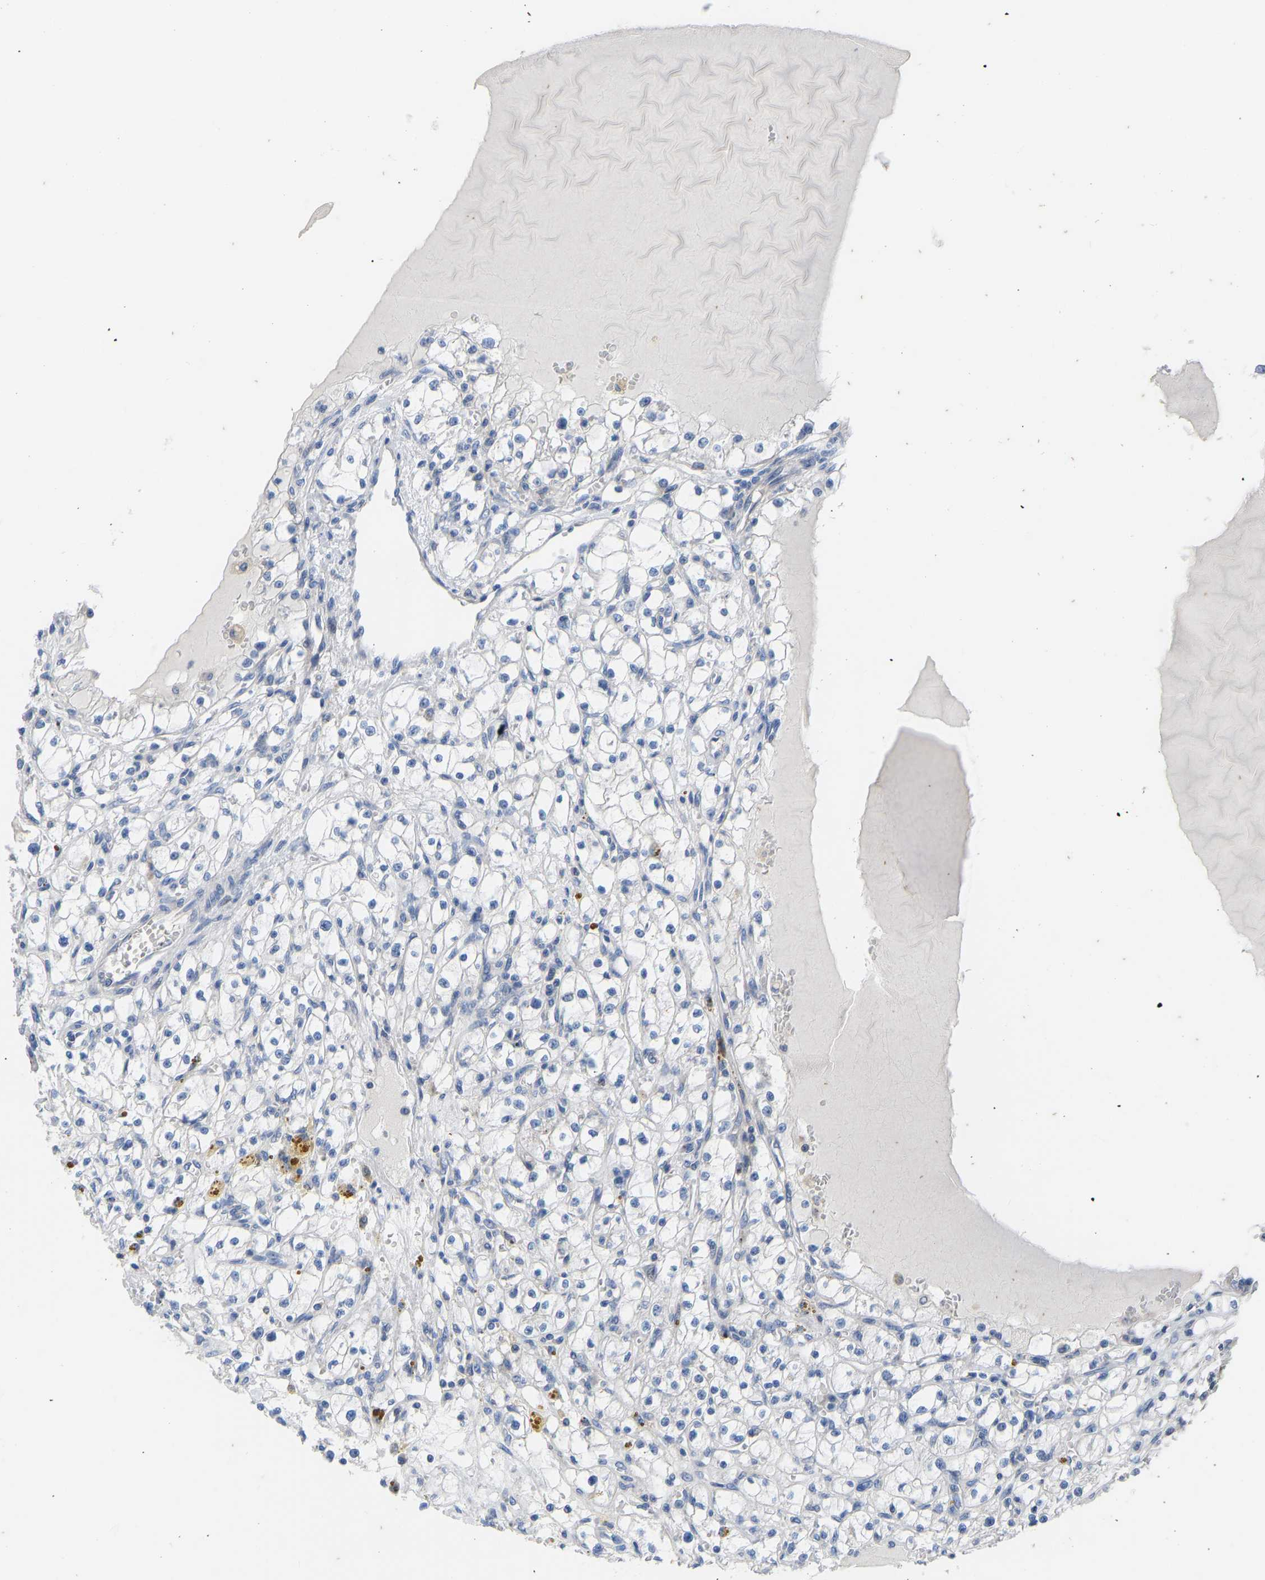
{"staining": {"intensity": "negative", "quantity": "none", "location": "none"}, "tissue": "renal cancer", "cell_type": "Tumor cells", "image_type": "cancer", "snomed": [{"axis": "morphology", "description": "Adenocarcinoma, NOS"}, {"axis": "topography", "description": "Kidney"}], "caption": "Renal cancer was stained to show a protein in brown. There is no significant expression in tumor cells. (Stains: DAB immunohistochemistry with hematoxylin counter stain, Microscopy: brightfield microscopy at high magnification).", "gene": "OLIG2", "patient": {"sex": "male", "age": 56}}